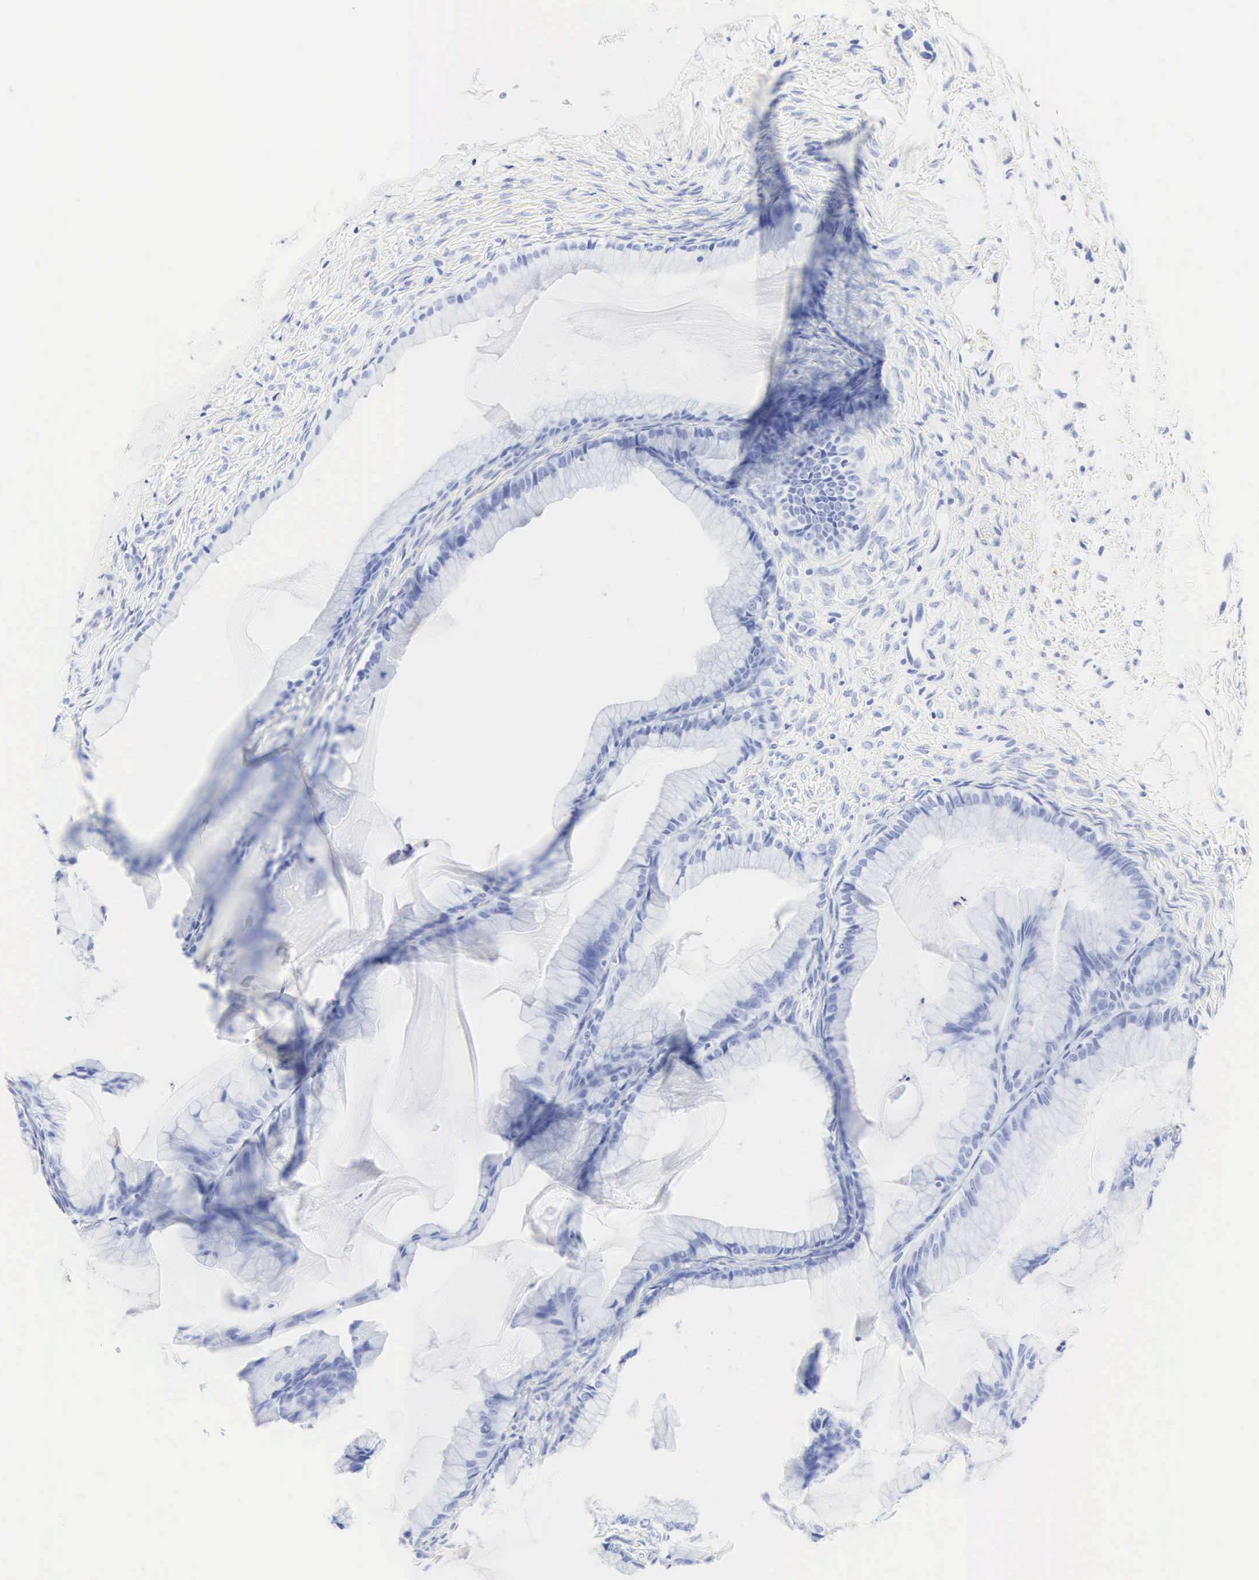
{"staining": {"intensity": "negative", "quantity": "none", "location": "none"}, "tissue": "ovarian cancer", "cell_type": "Tumor cells", "image_type": "cancer", "snomed": [{"axis": "morphology", "description": "Cystadenocarcinoma, mucinous, NOS"}, {"axis": "topography", "description": "Ovary"}], "caption": "High magnification brightfield microscopy of ovarian cancer (mucinous cystadenocarcinoma) stained with DAB (3,3'-diaminobenzidine) (brown) and counterstained with hematoxylin (blue): tumor cells show no significant expression. (IHC, brightfield microscopy, high magnification).", "gene": "CGB3", "patient": {"sex": "female", "age": 41}}